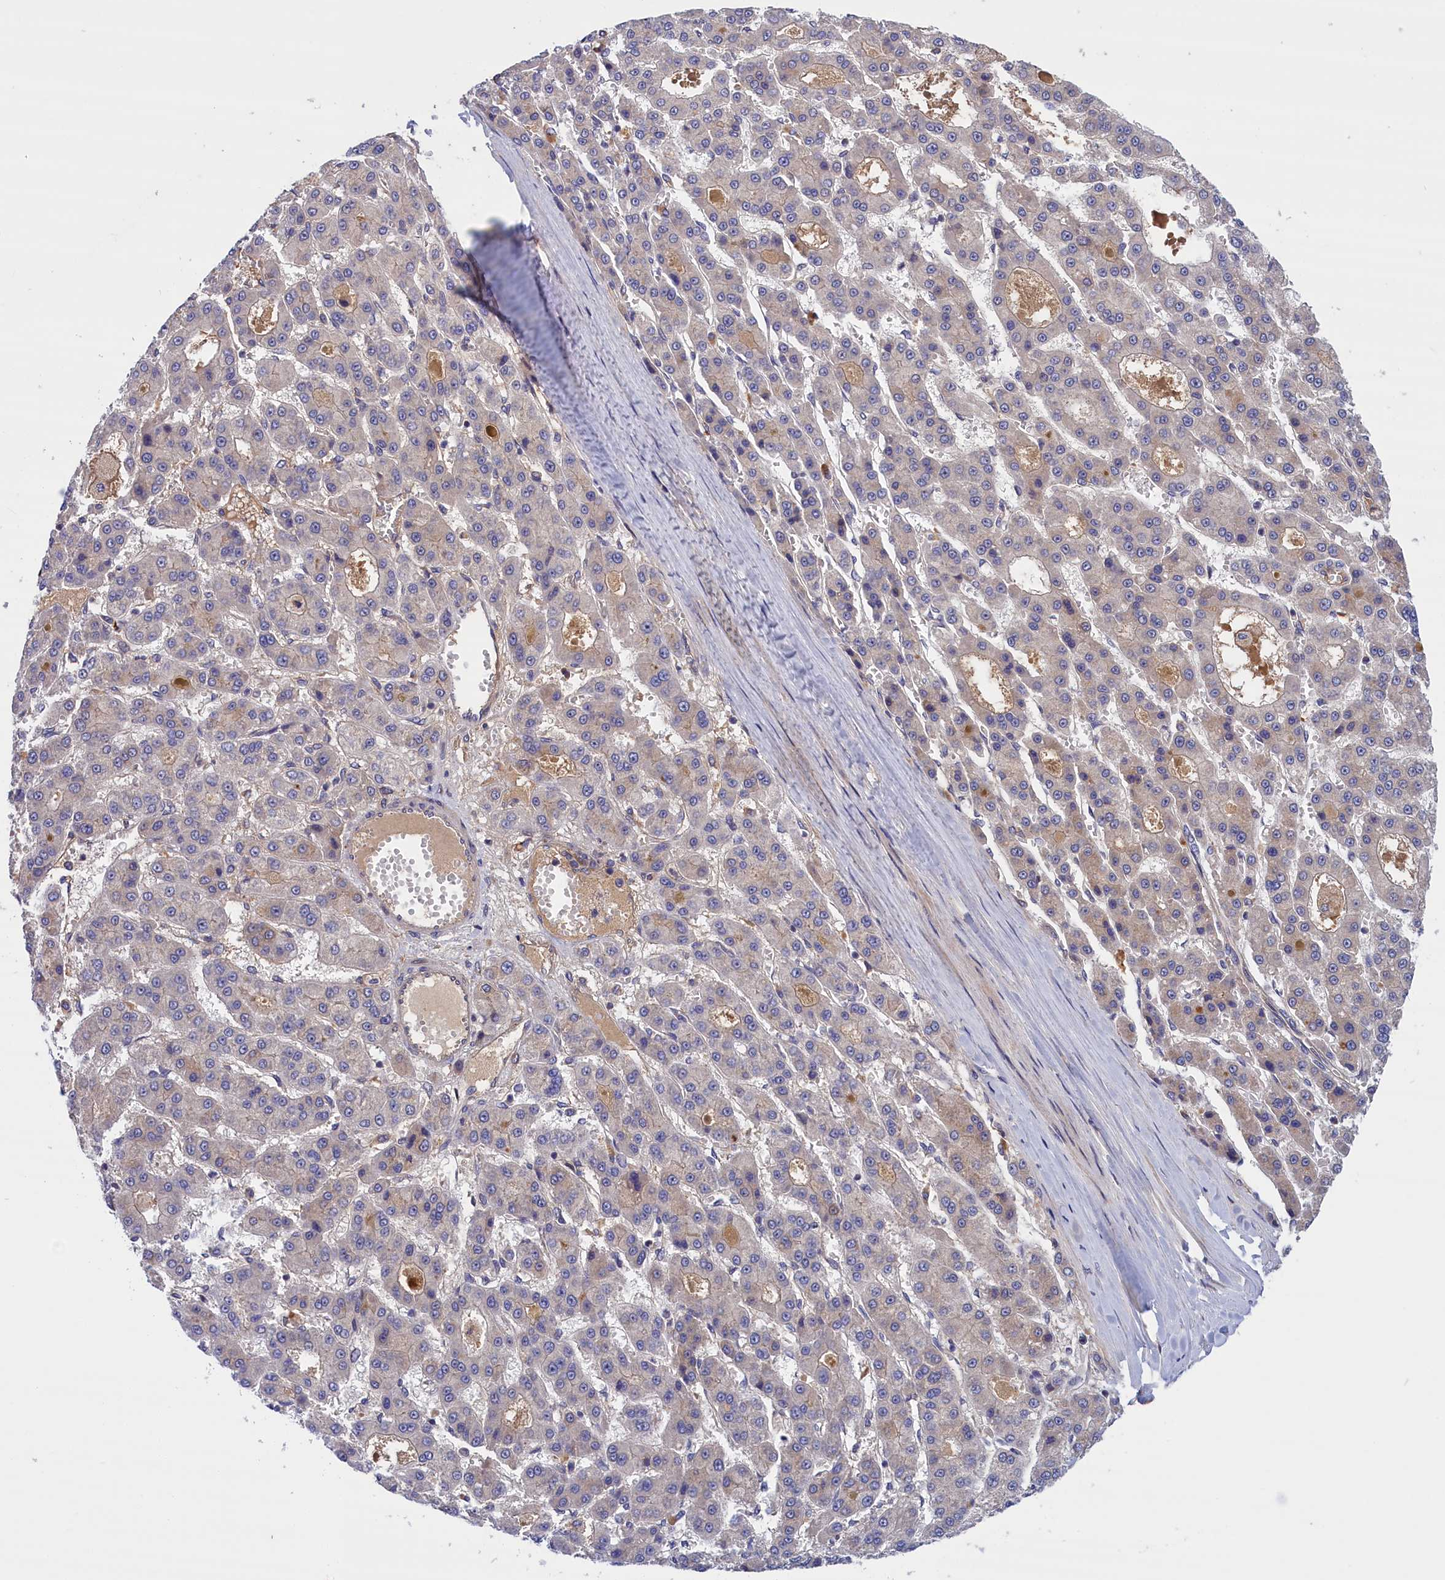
{"staining": {"intensity": "negative", "quantity": "none", "location": "none"}, "tissue": "liver cancer", "cell_type": "Tumor cells", "image_type": "cancer", "snomed": [{"axis": "morphology", "description": "Carcinoma, Hepatocellular, NOS"}, {"axis": "topography", "description": "Liver"}], "caption": "Tumor cells are negative for protein expression in human hepatocellular carcinoma (liver). The staining is performed using DAB (3,3'-diaminobenzidine) brown chromogen with nuclei counter-stained in using hematoxylin.", "gene": "CRACD", "patient": {"sex": "male", "age": 70}}